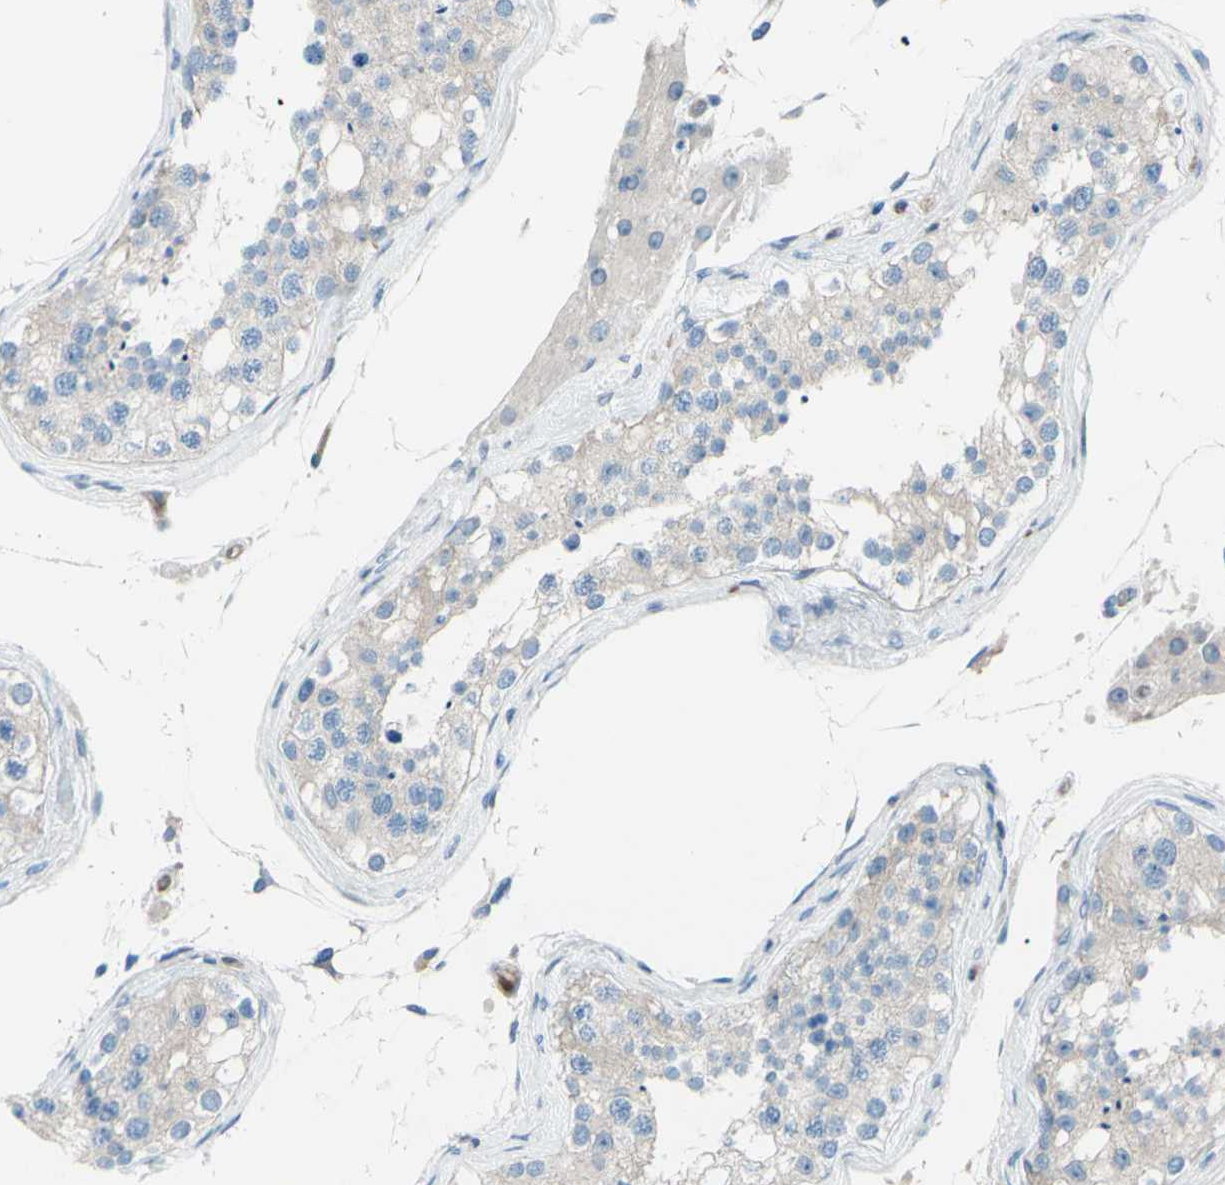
{"staining": {"intensity": "negative", "quantity": "none", "location": "none"}, "tissue": "testis", "cell_type": "Cells in seminiferous ducts", "image_type": "normal", "snomed": [{"axis": "morphology", "description": "Normal tissue, NOS"}, {"axis": "topography", "description": "Testis"}], "caption": "A high-resolution photomicrograph shows IHC staining of benign testis, which exhibits no significant staining in cells in seminiferous ducts.", "gene": "PAK2", "patient": {"sex": "male", "age": 68}}